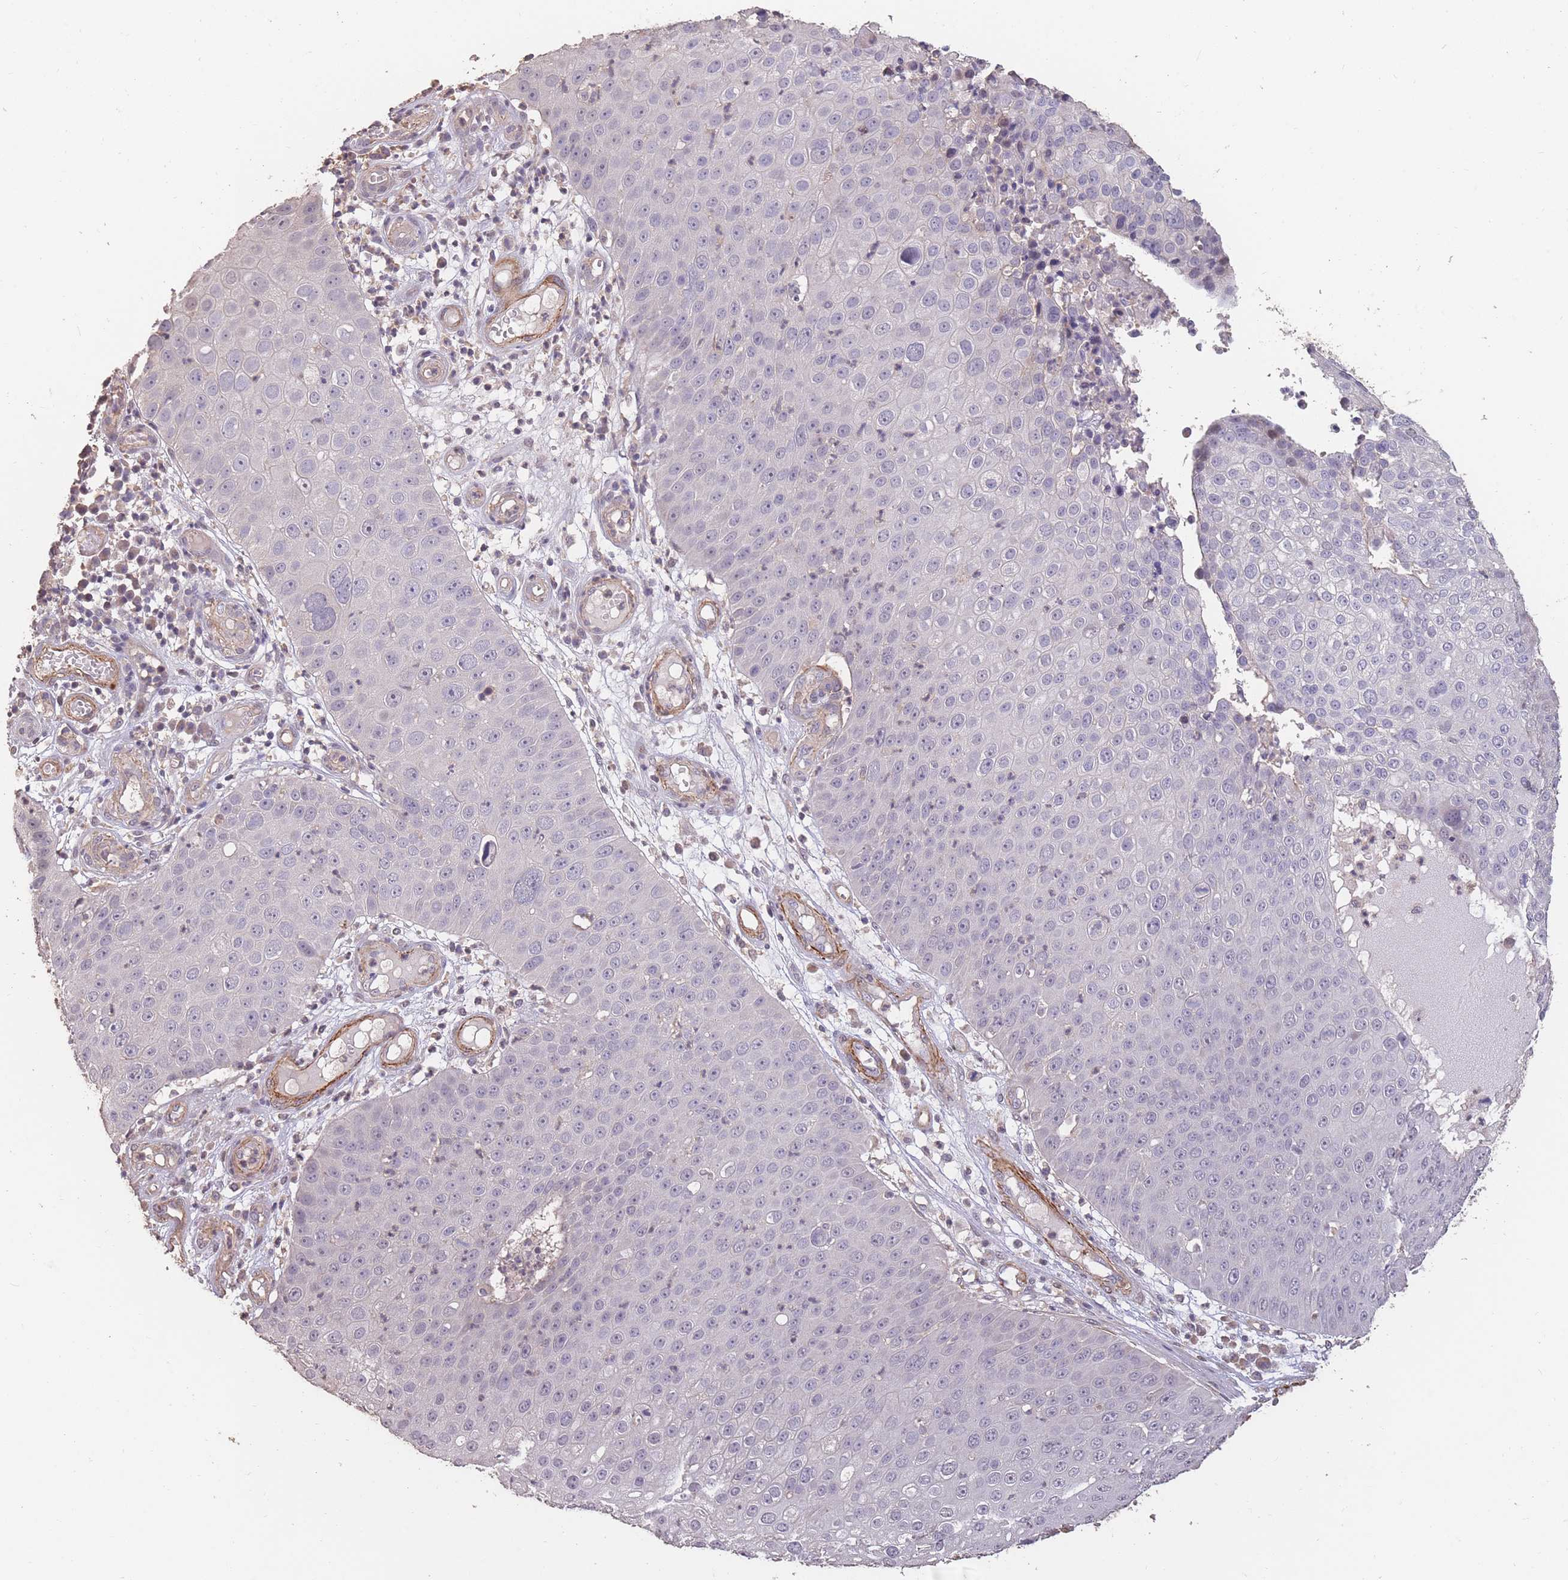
{"staining": {"intensity": "negative", "quantity": "none", "location": "none"}, "tissue": "skin cancer", "cell_type": "Tumor cells", "image_type": "cancer", "snomed": [{"axis": "morphology", "description": "Squamous cell carcinoma, NOS"}, {"axis": "topography", "description": "Skin"}], "caption": "Tumor cells show no significant protein staining in squamous cell carcinoma (skin). (Stains: DAB immunohistochemistry with hematoxylin counter stain, Microscopy: brightfield microscopy at high magnification).", "gene": "NLRC4", "patient": {"sex": "male", "age": 71}}